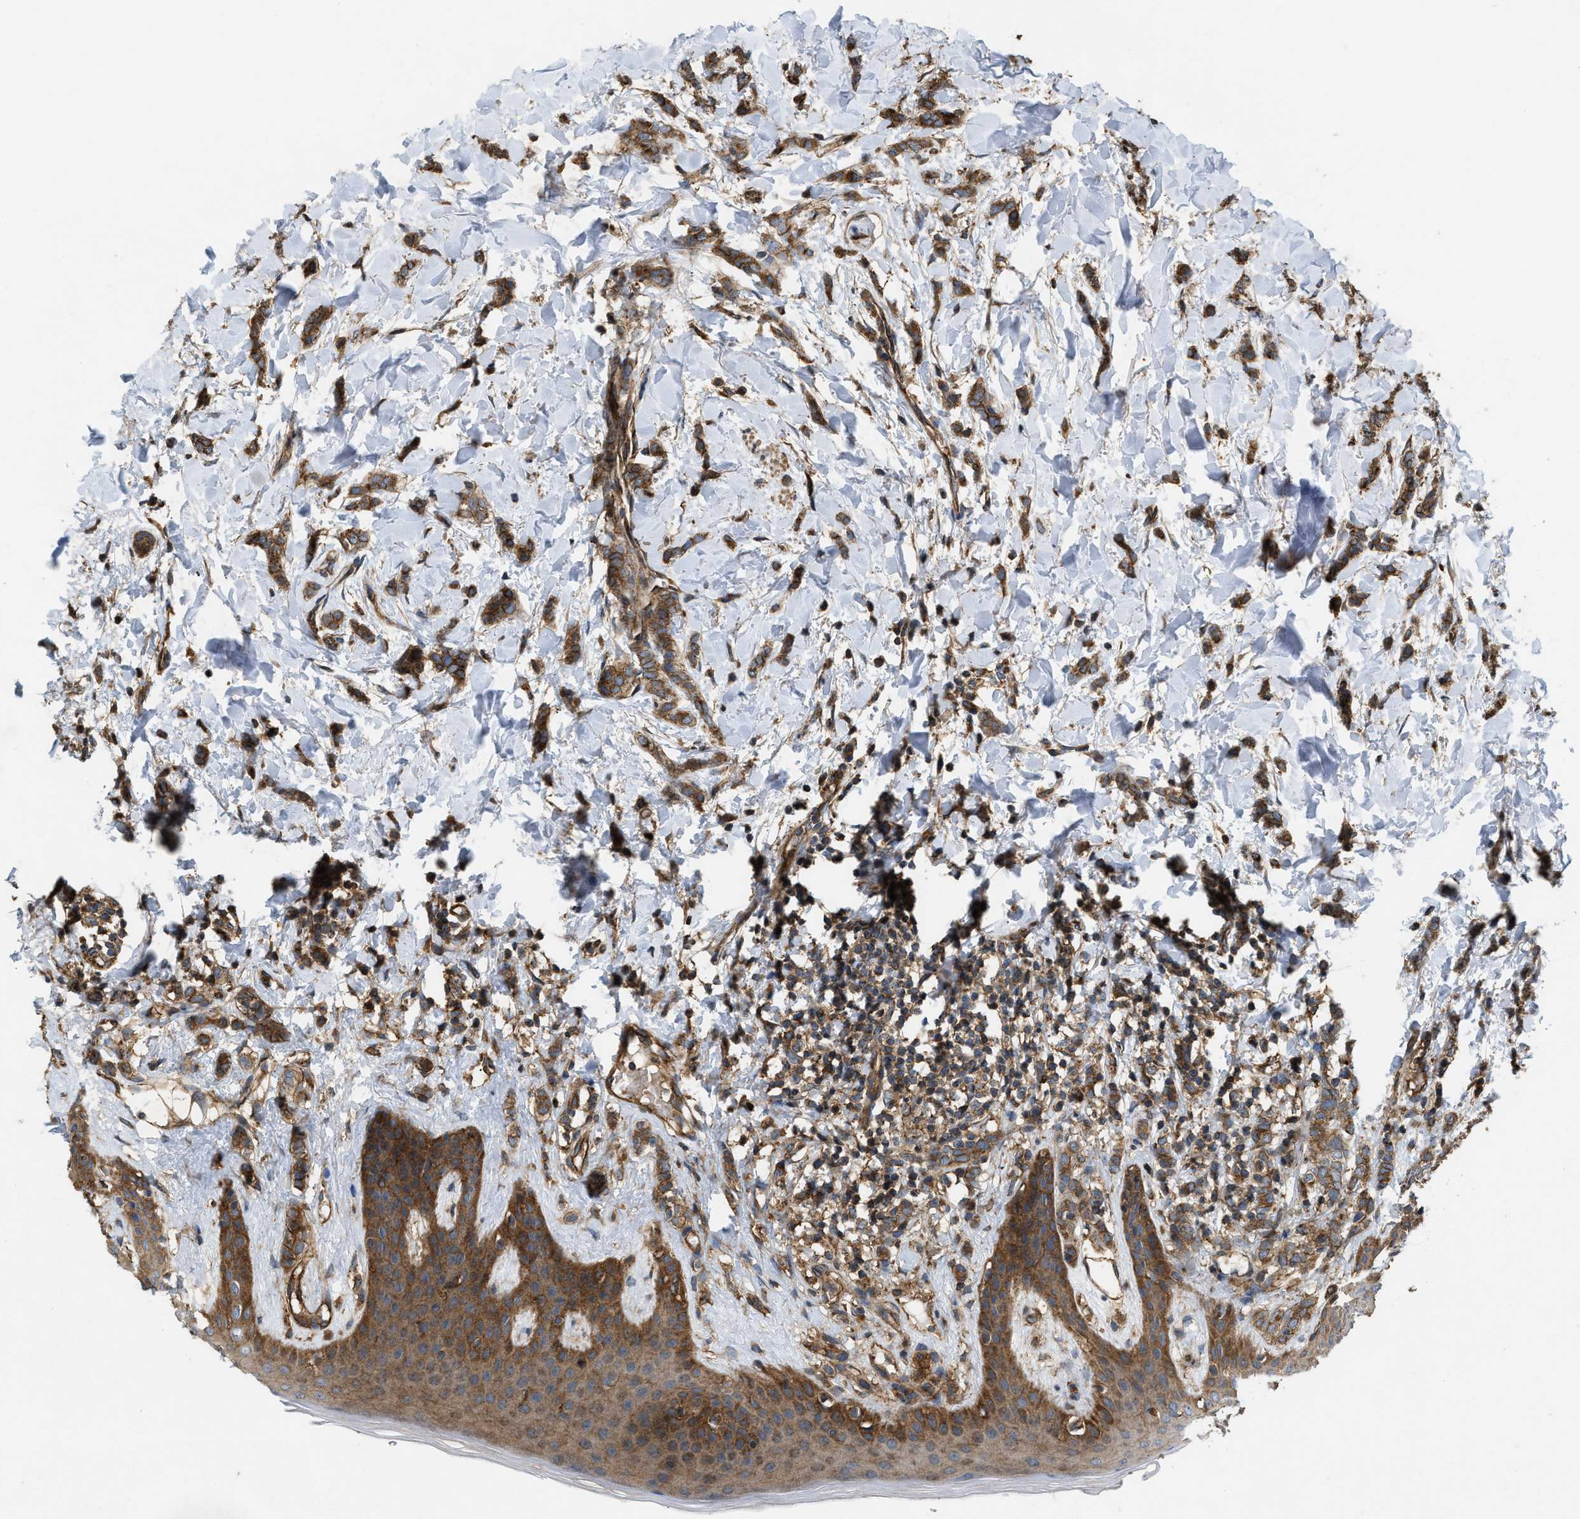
{"staining": {"intensity": "moderate", "quantity": ">75%", "location": "cytoplasmic/membranous"}, "tissue": "breast cancer", "cell_type": "Tumor cells", "image_type": "cancer", "snomed": [{"axis": "morphology", "description": "Lobular carcinoma"}, {"axis": "topography", "description": "Skin"}, {"axis": "topography", "description": "Breast"}], "caption": "A brown stain labels moderate cytoplasmic/membranous positivity of a protein in human breast cancer (lobular carcinoma) tumor cells.", "gene": "GNB4", "patient": {"sex": "female", "age": 46}}